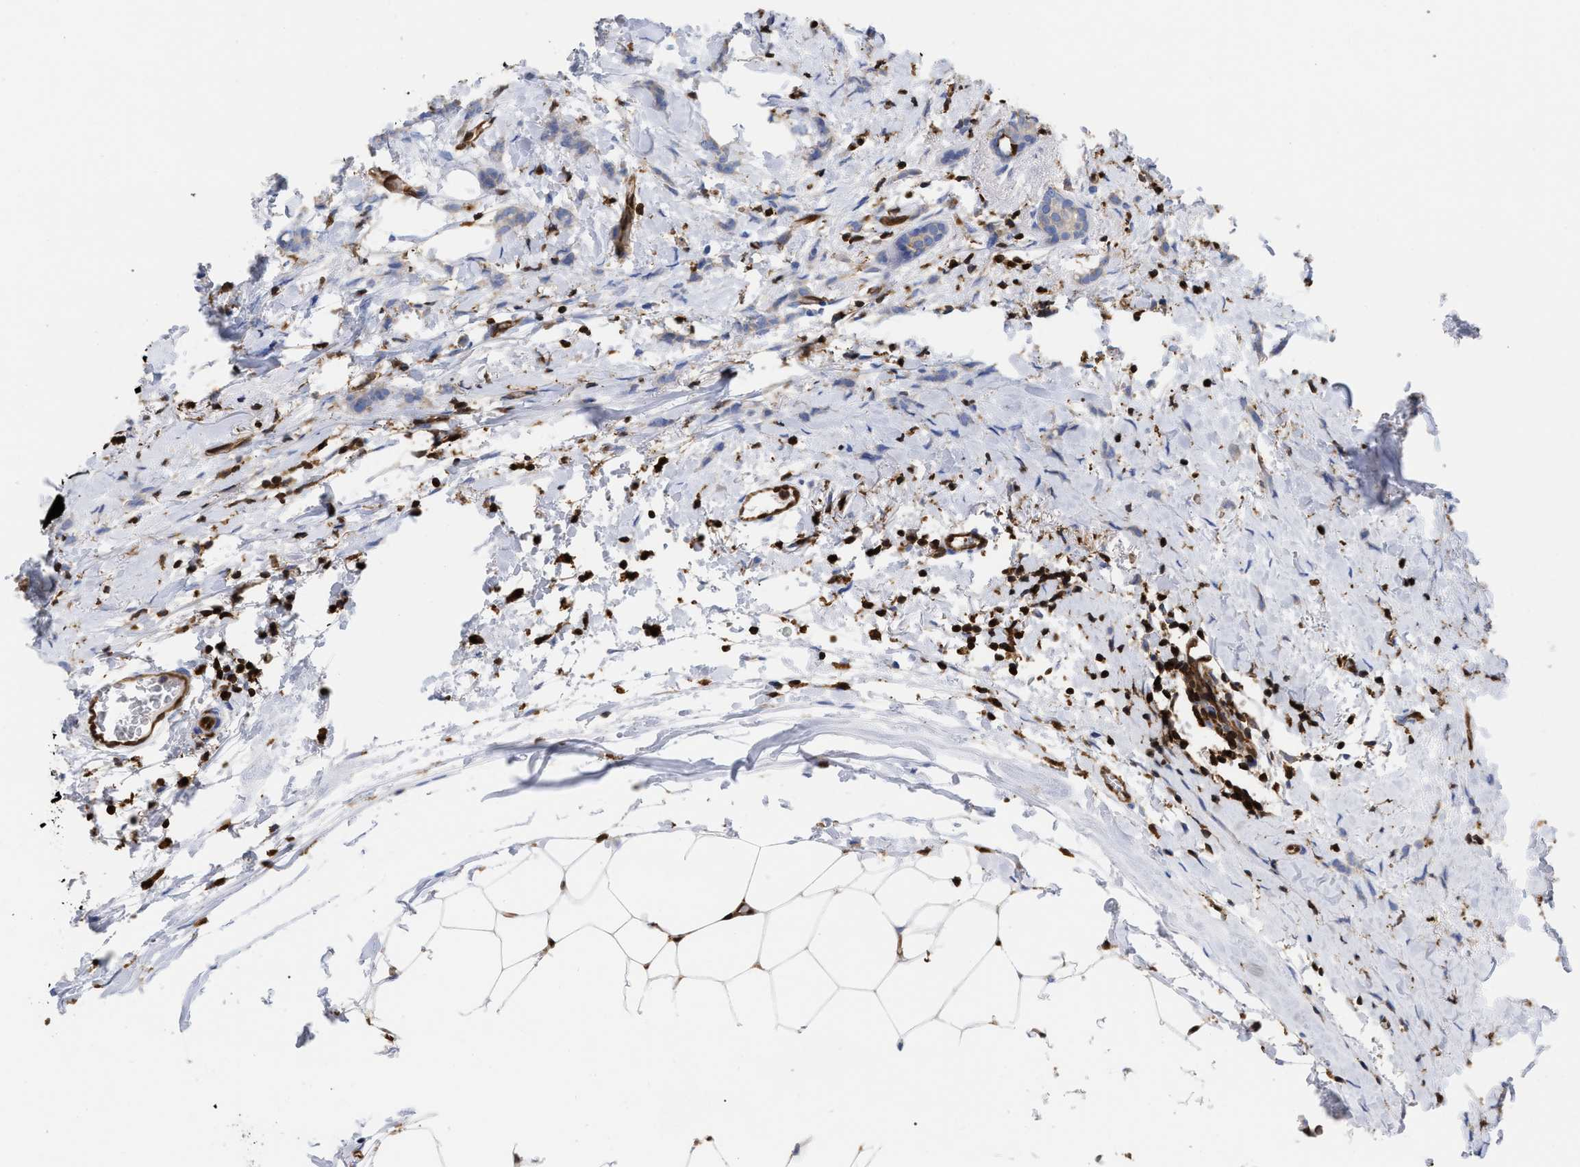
{"staining": {"intensity": "weak", "quantity": ">75%", "location": "cytoplasmic/membranous"}, "tissue": "breast cancer", "cell_type": "Tumor cells", "image_type": "cancer", "snomed": [{"axis": "morphology", "description": "Lobular carcinoma, in situ"}, {"axis": "morphology", "description": "Lobular carcinoma"}, {"axis": "topography", "description": "Breast"}], "caption": "Protein staining reveals weak cytoplasmic/membranous staining in about >75% of tumor cells in breast cancer (lobular carcinoma).", "gene": "GIMAP4", "patient": {"sex": "female", "age": 41}}